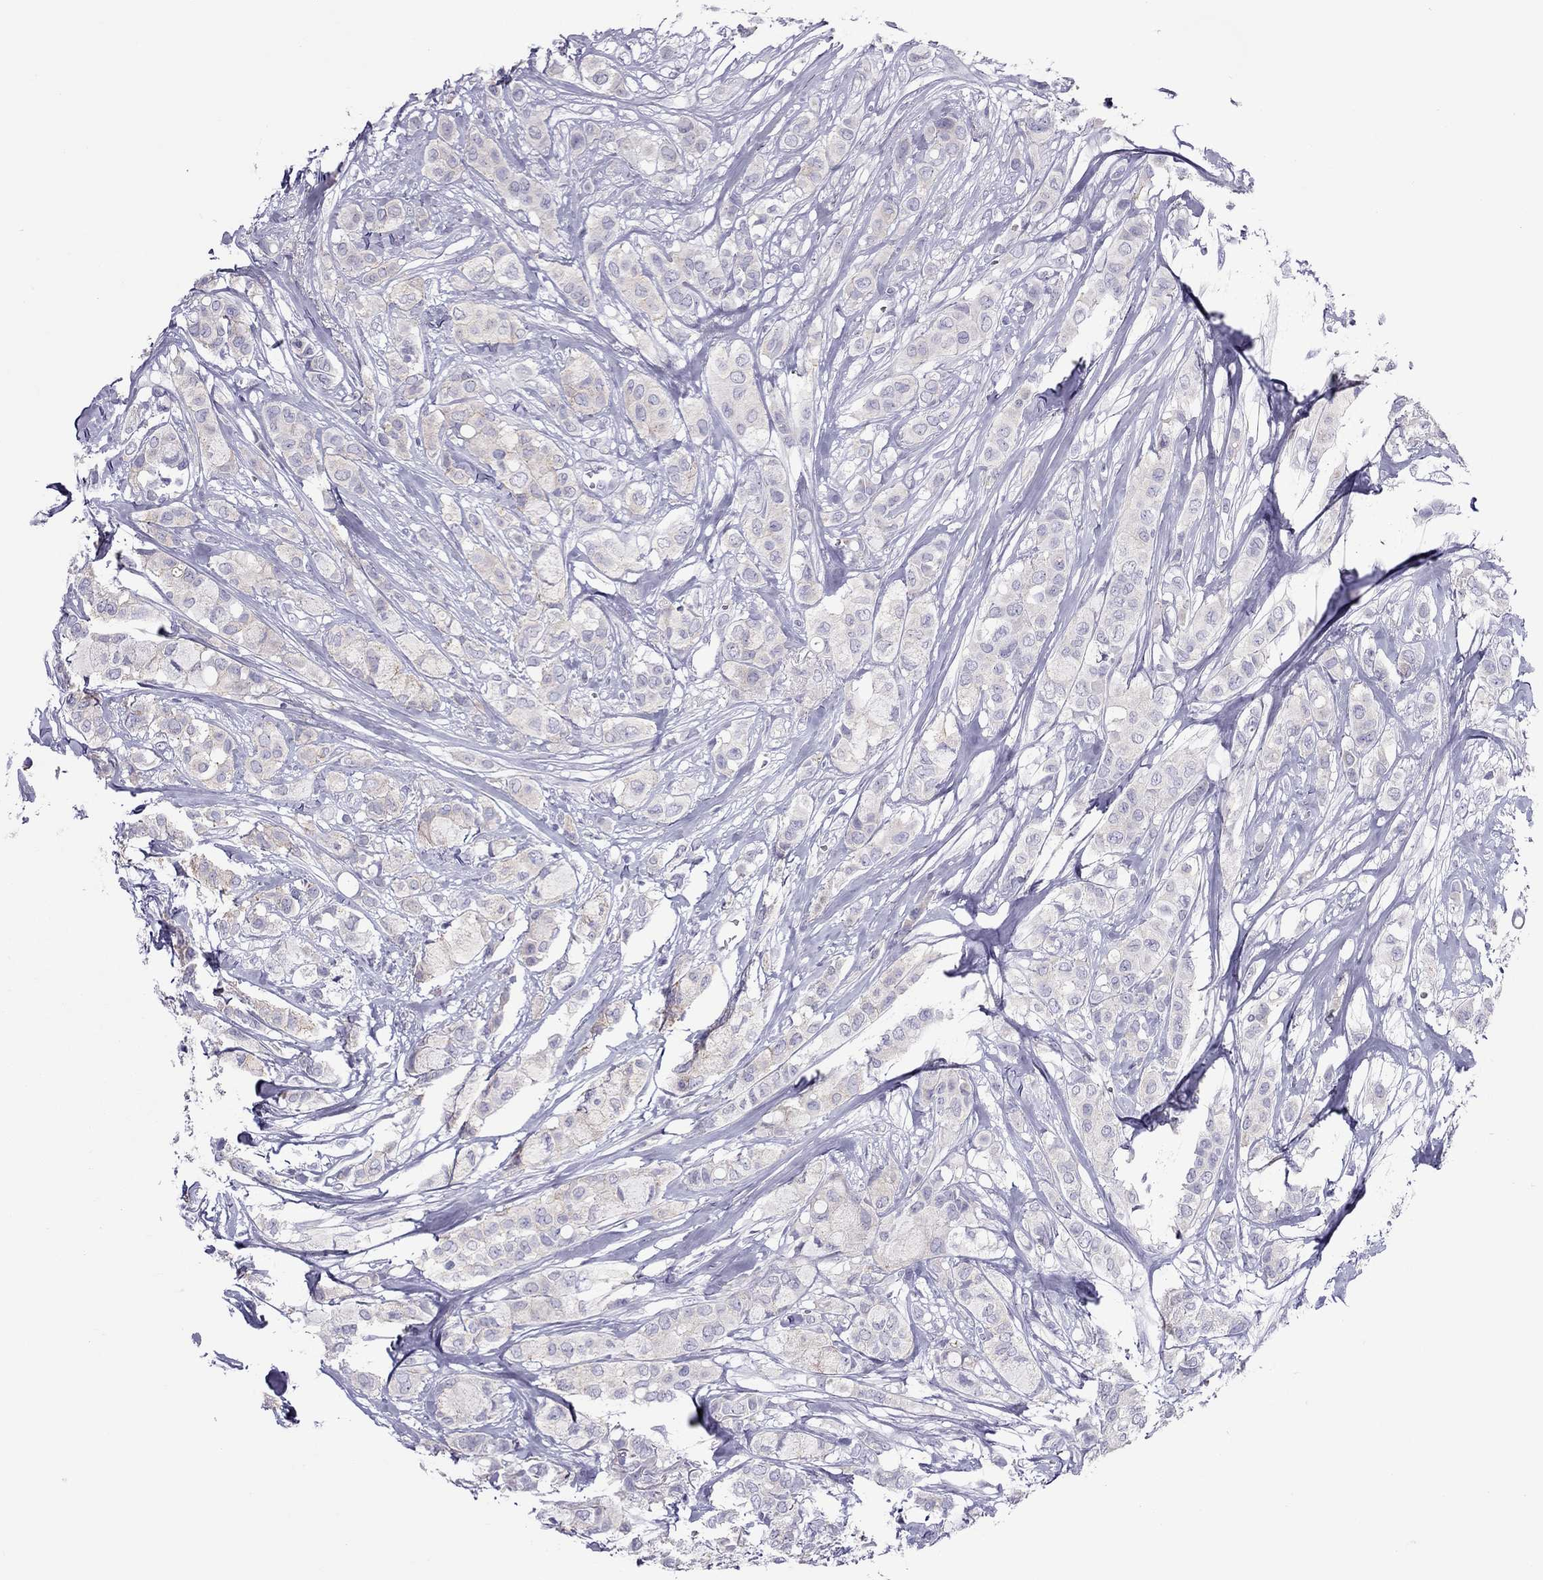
{"staining": {"intensity": "weak", "quantity": "<25%", "location": "cytoplasmic/membranous"}, "tissue": "breast cancer", "cell_type": "Tumor cells", "image_type": "cancer", "snomed": [{"axis": "morphology", "description": "Duct carcinoma"}, {"axis": "topography", "description": "Breast"}], "caption": "Immunohistochemistry micrograph of neoplastic tissue: human breast cancer stained with DAB (3,3'-diaminobenzidine) displays no significant protein positivity in tumor cells.", "gene": "TEX14", "patient": {"sex": "female", "age": 85}}